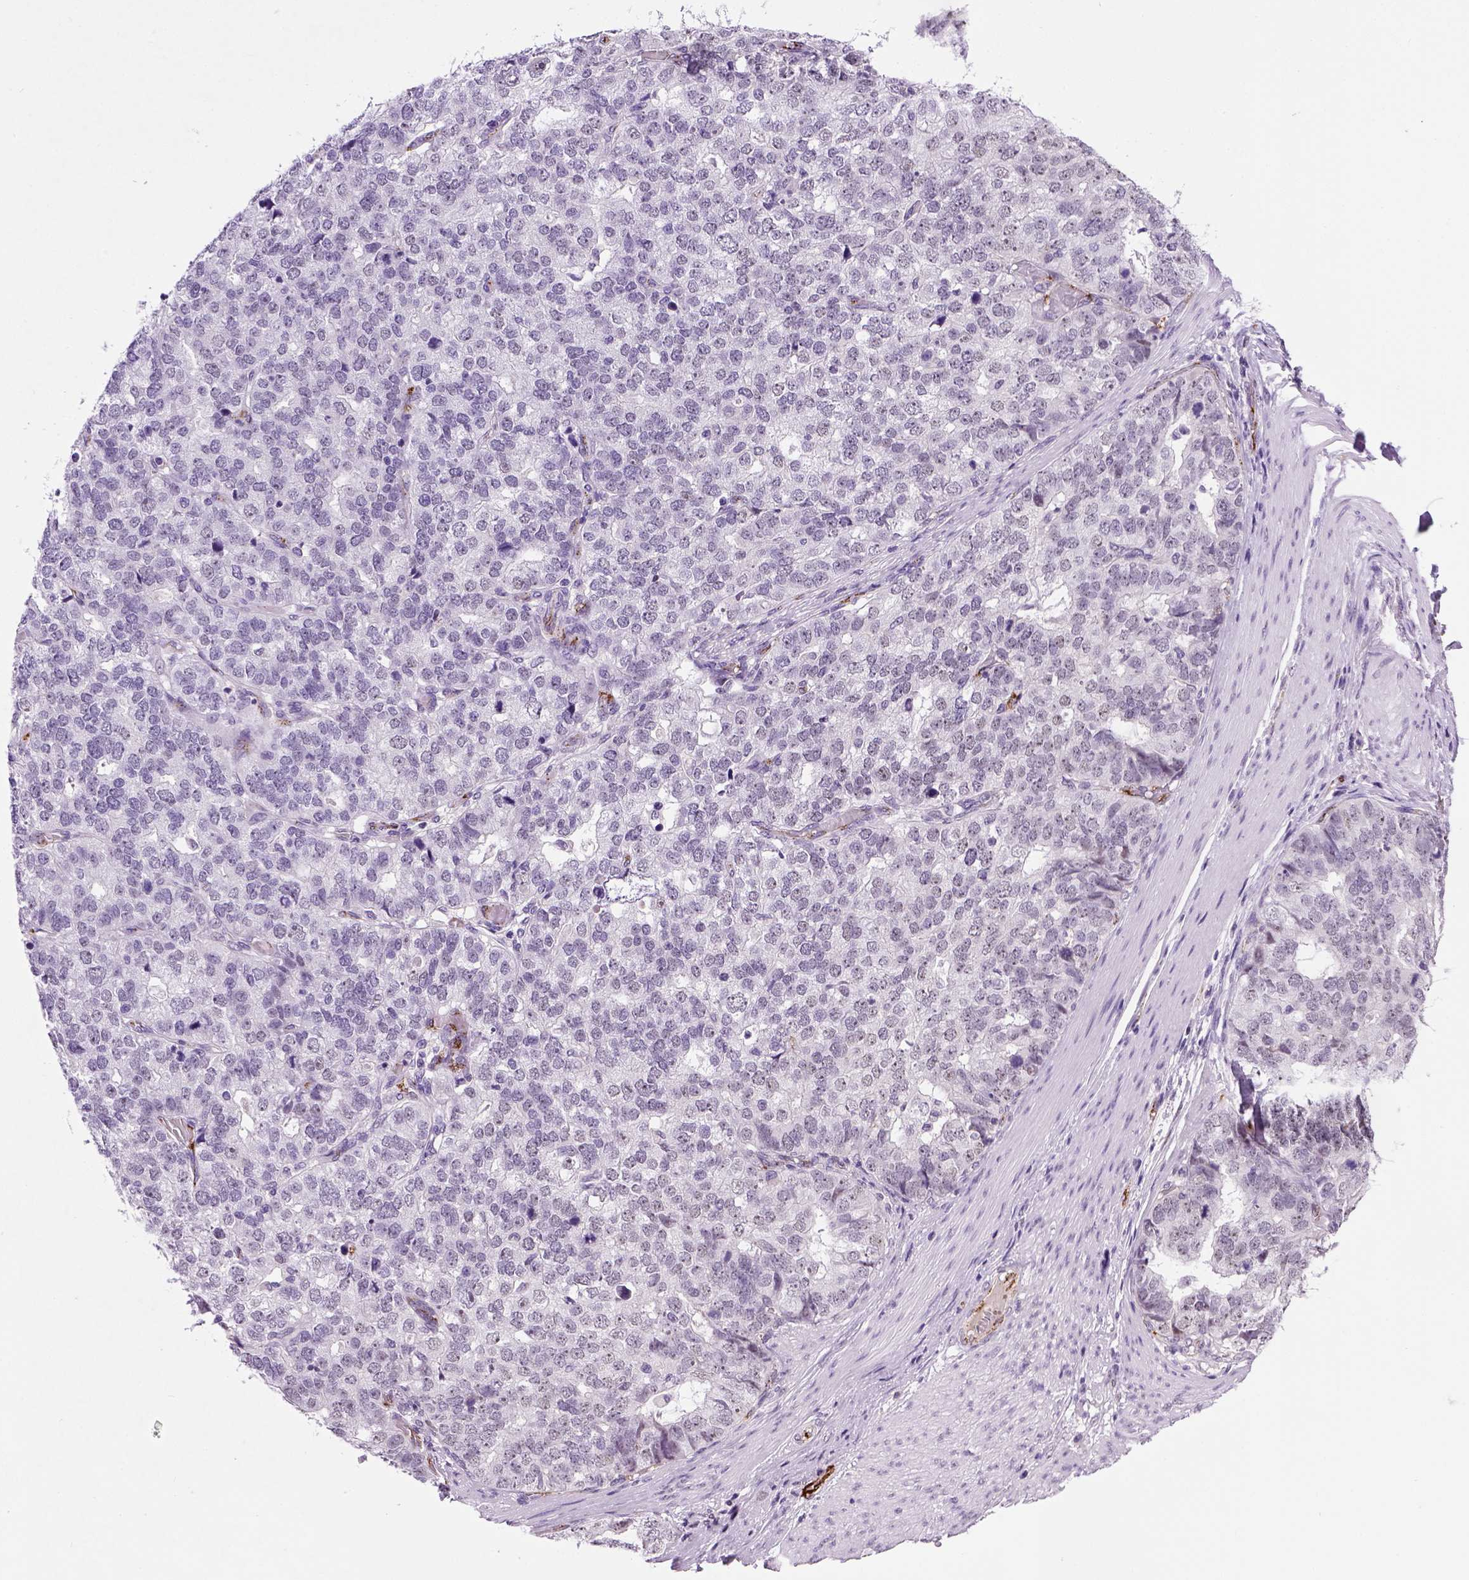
{"staining": {"intensity": "negative", "quantity": "none", "location": "none"}, "tissue": "stomach cancer", "cell_type": "Tumor cells", "image_type": "cancer", "snomed": [{"axis": "morphology", "description": "Adenocarcinoma, NOS"}, {"axis": "topography", "description": "Stomach"}], "caption": "The histopathology image shows no staining of tumor cells in stomach cancer (adenocarcinoma). (Brightfield microscopy of DAB immunohistochemistry at high magnification).", "gene": "VWF", "patient": {"sex": "male", "age": 69}}